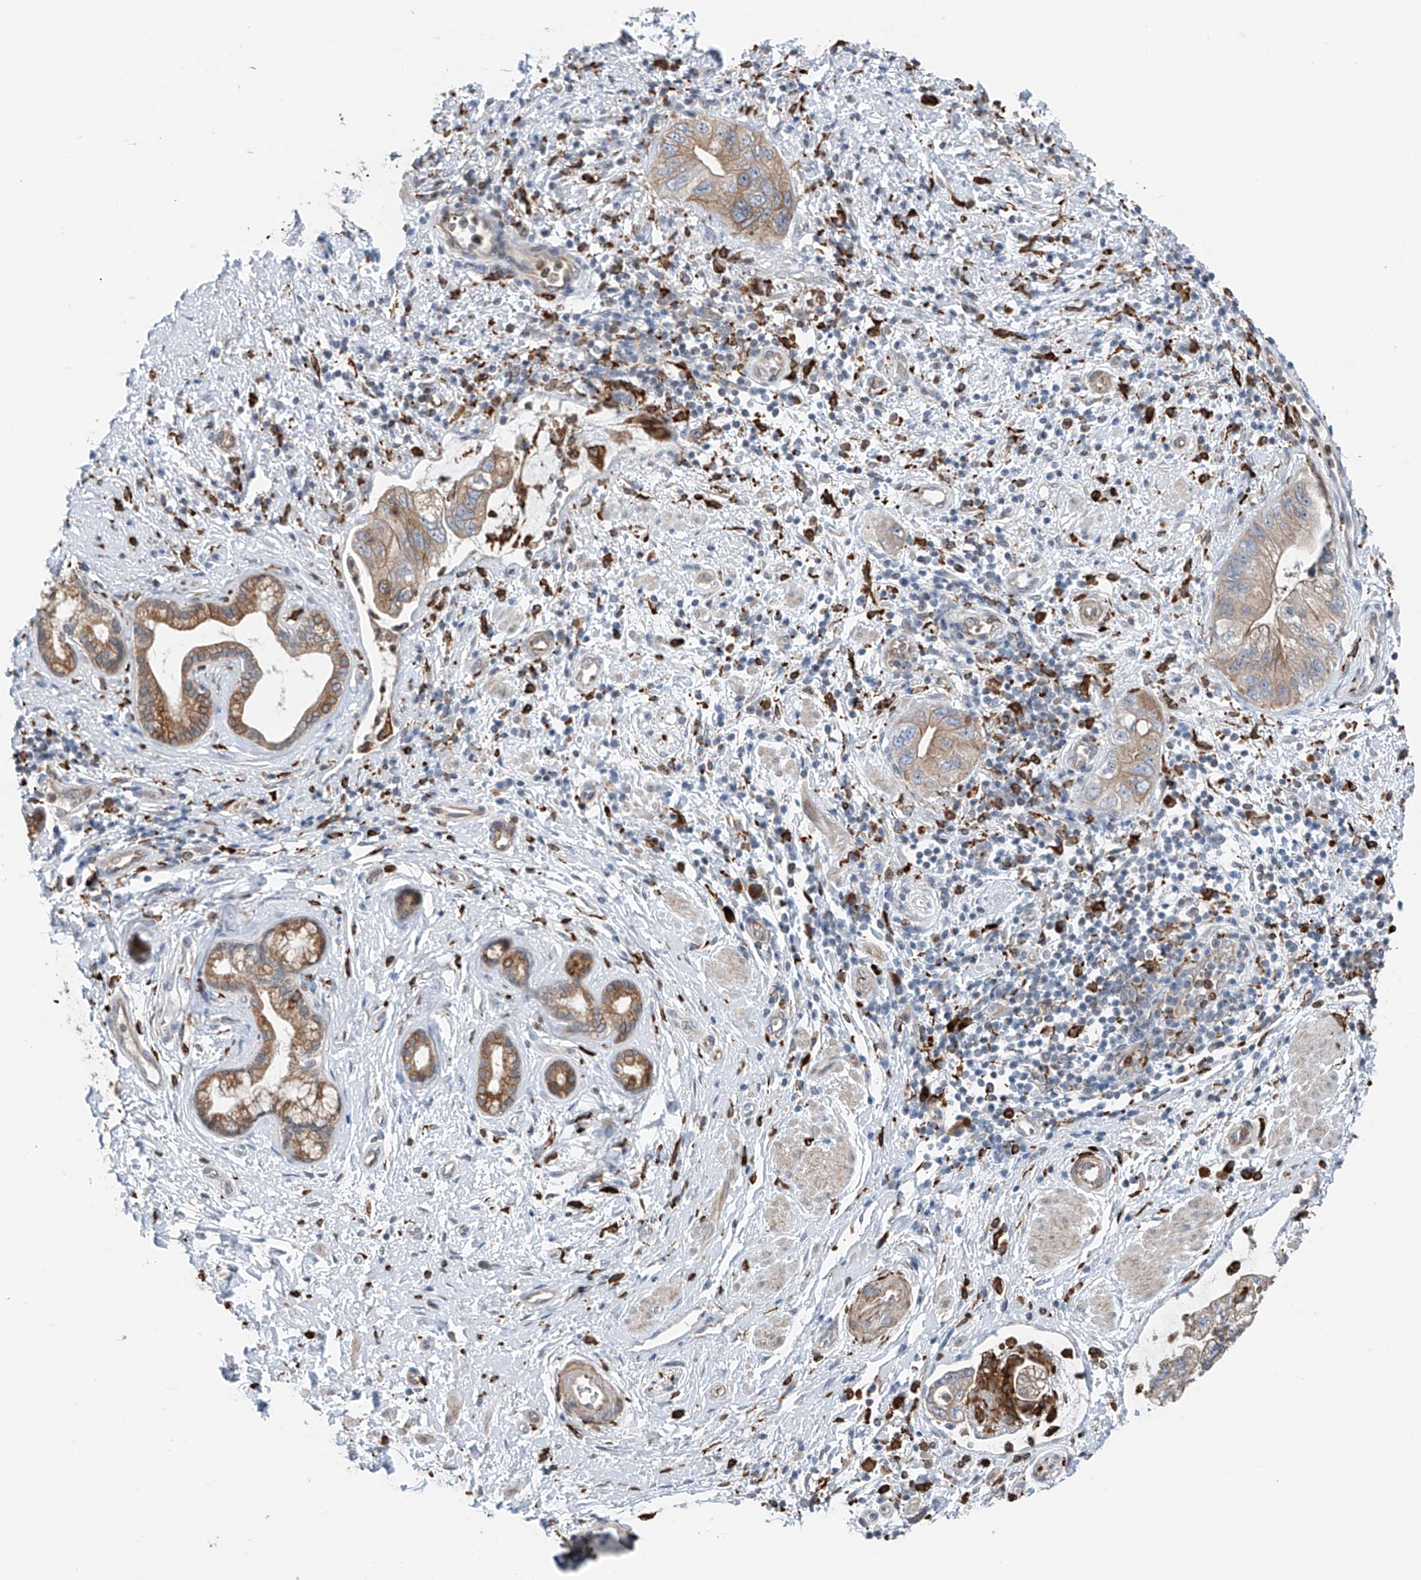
{"staining": {"intensity": "moderate", "quantity": "<25%", "location": "cytoplasmic/membranous"}, "tissue": "pancreatic cancer", "cell_type": "Tumor cells", "image_type": "cancer", "snomed": [{"axis": "morphology", "description": "Adenocarcinoma, NOS"}, {"axis": "topography", "description": "Pancreas"}], "caption": "Immunohistochemistry histopathology image of pancreatic cancer stained for a protein (brown), which demonstrates low levels of moderate cytoplasmic/membranous expression in approximately <25% of tumor cells.", "gene": "TBXAS1", "patient": {"sex": "female", "age": 73}}